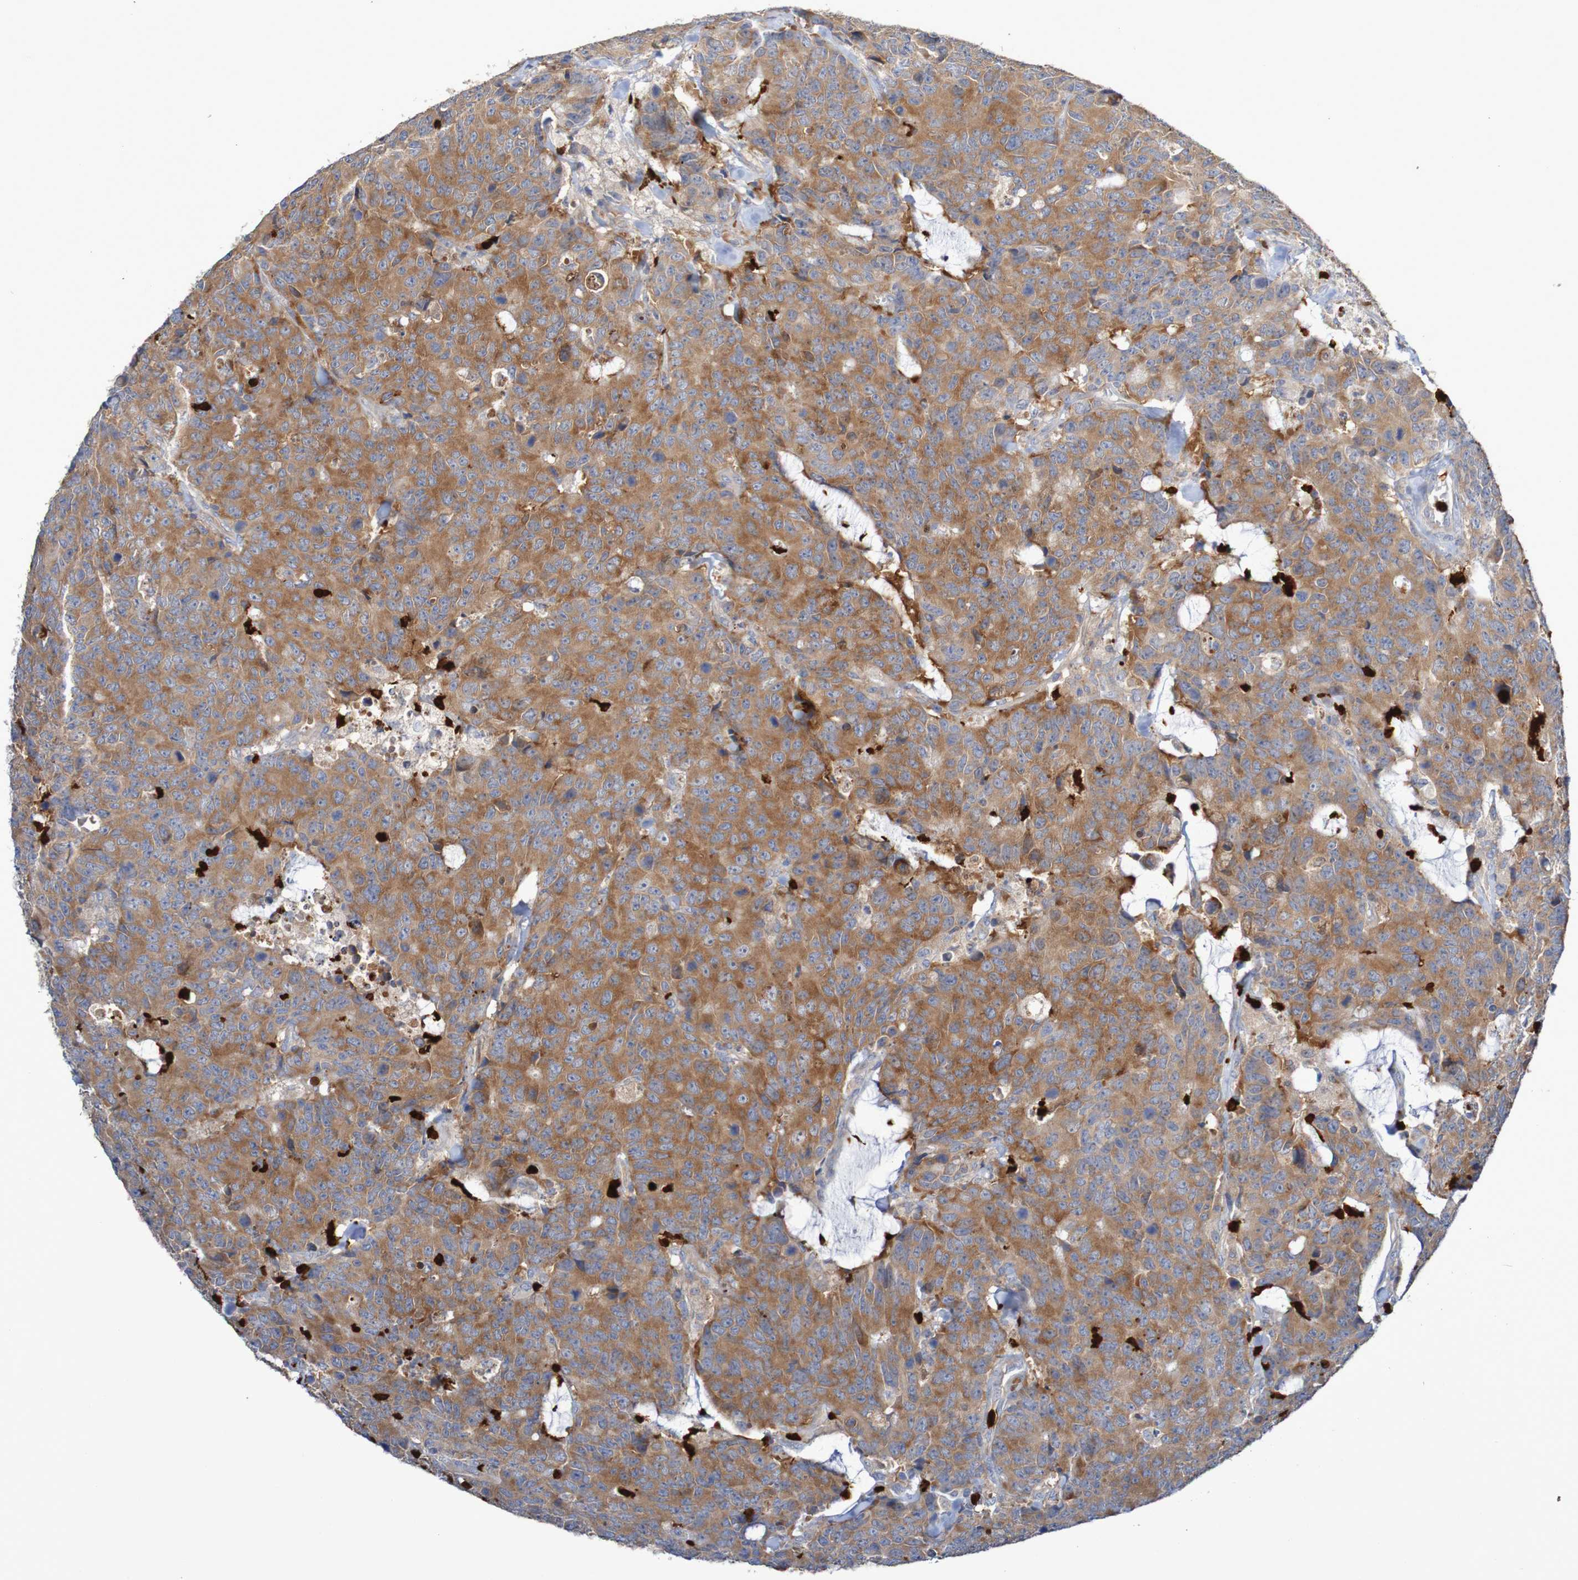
{"staining": {"intensity": "moderate", "quantity": ">75%", "location": "cytoplasmic/membranous"}, "tissue": "colorectal cancer", "cell_type": "Tumor cells", "image_type": "cancer", "snomed": [{"axis": "morphology", "description": "Adenocarcinoma, NOS"}, {"axis": "topography", "description": "Colon"}], "caption": "This is a histology image of immunohistochemistry (IHC) staining of colorectal adenocarcinoma, which shows moderate positivity in the cytoplasmic/membranous of tumor cells.", "gene": "PARP4", "patient": {"sex": "female", "age": 86}}